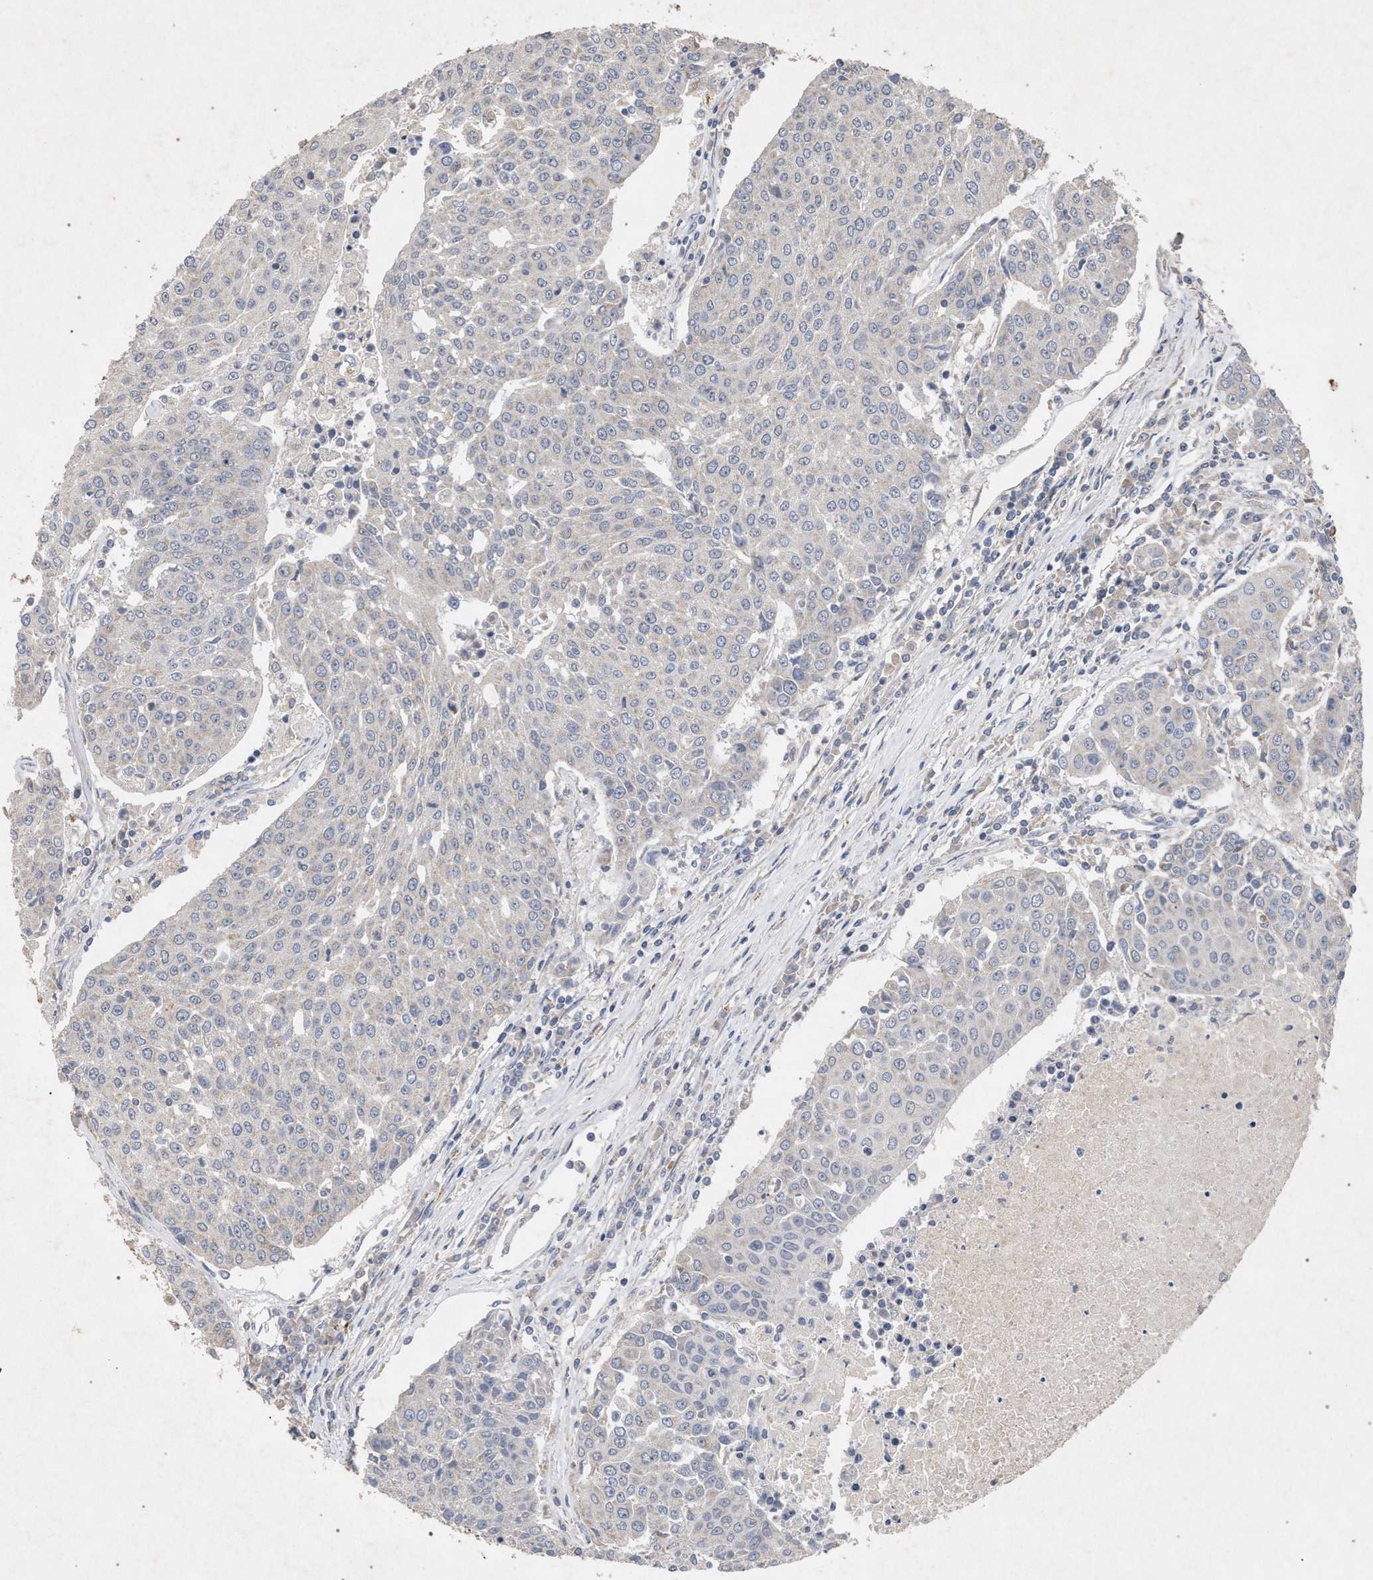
{"staining": {"intensity": "negative", "quantity": "none", "location": "none"}, "tissue": "urothelial cancer", "cell_type": "Tumor cells", "image_type": "cancer", "snomed": [{"axis": "morphology", "description": "Urothelial carcinoma, High grade"}, {"axis": "topography", "description": "Urinary bladder"}], "caption": "Protein analysis of urothelial cancer shows no significant positivity in tumor cells.", "gene": "PKD2L1", "patient": {"sex": "female", "age": 85}}